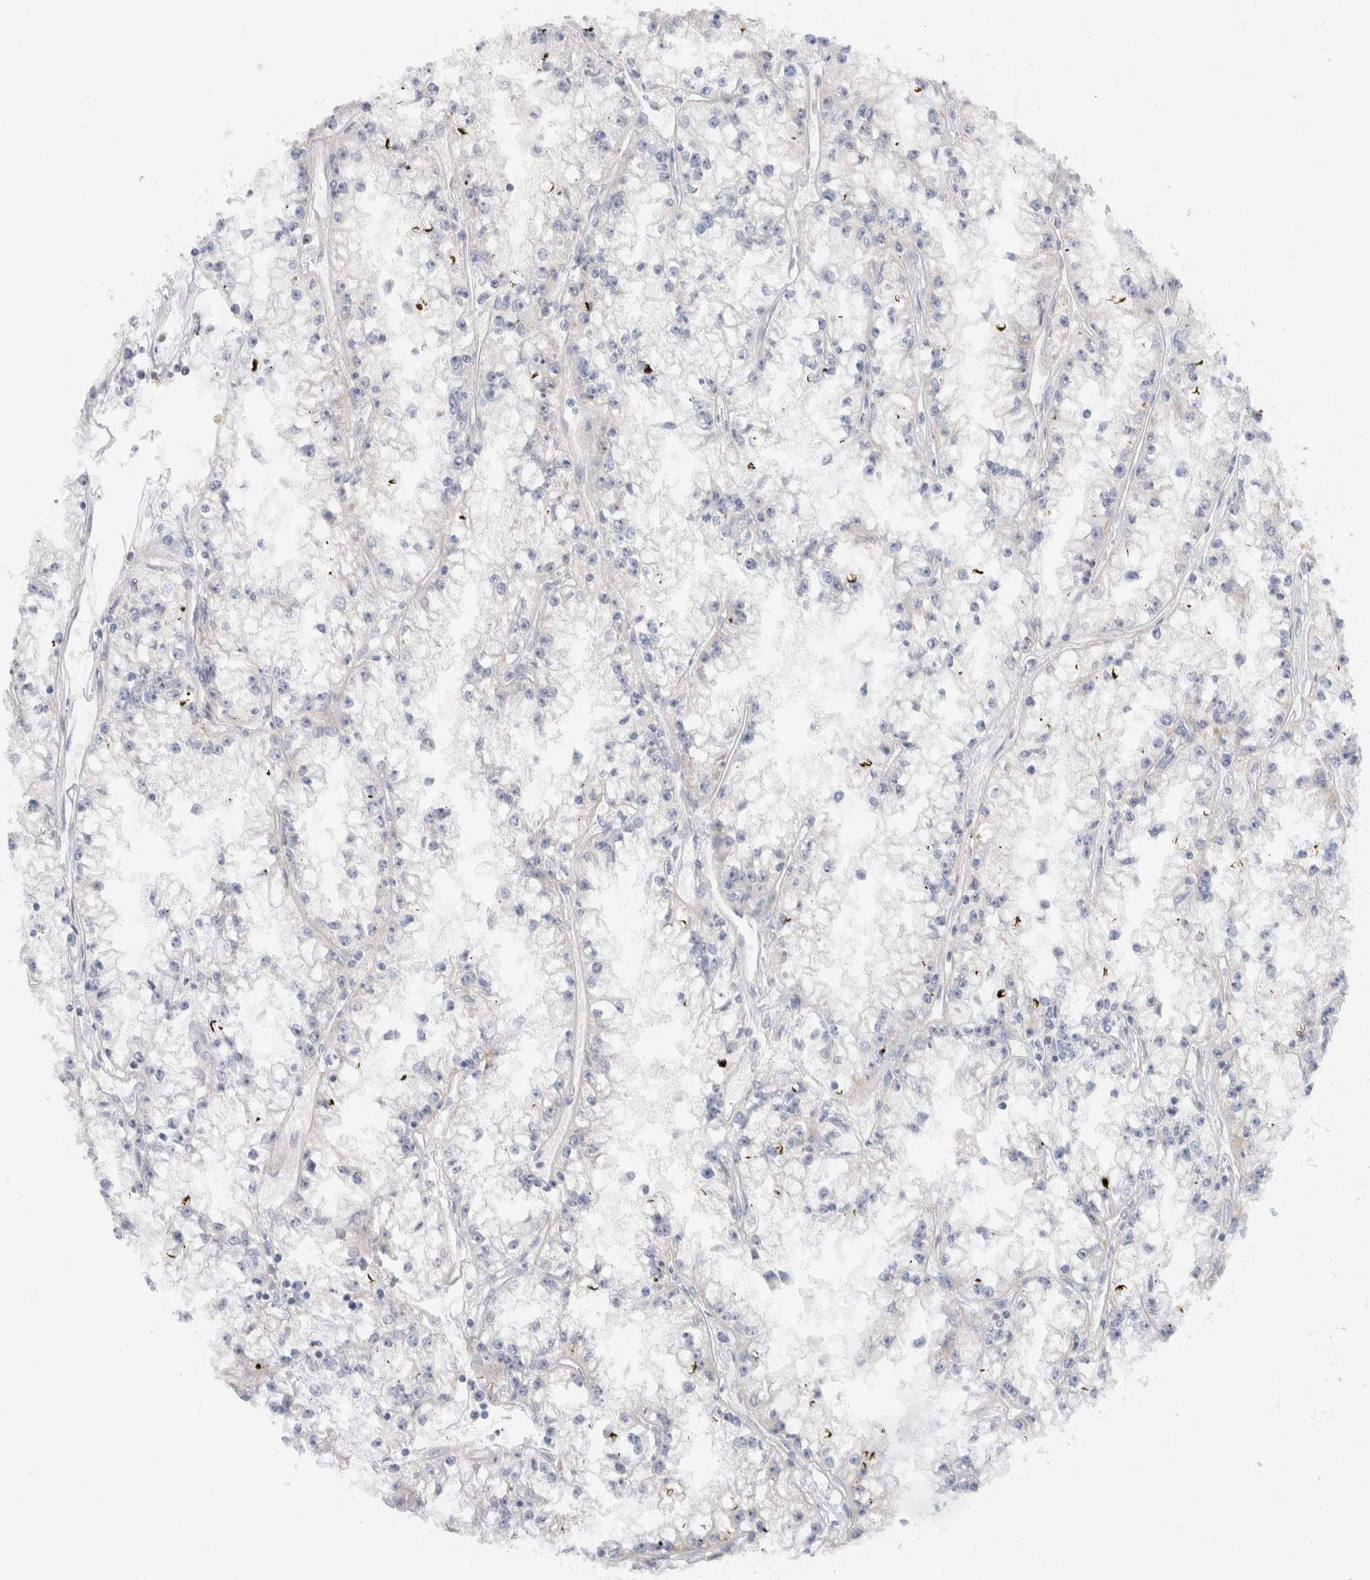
{"staining": {"intensity": "negative", "quantity": "none", "location": "none"}, "tissue": "renal cancer", "cell_type": "Tumor cells", "image_type": "cancer", "snomed": [{"axis": "morphology", "description": "Adenocarcinoma, NOS"}, {"axis": "topography", "description": "Kidney"}], "caption": "Image shows no protein expression in tumor cells of adenocarcinoma (renal) tissue.", "gene": "C1orf112", "patient": {"sex": "male", "age": 56}}